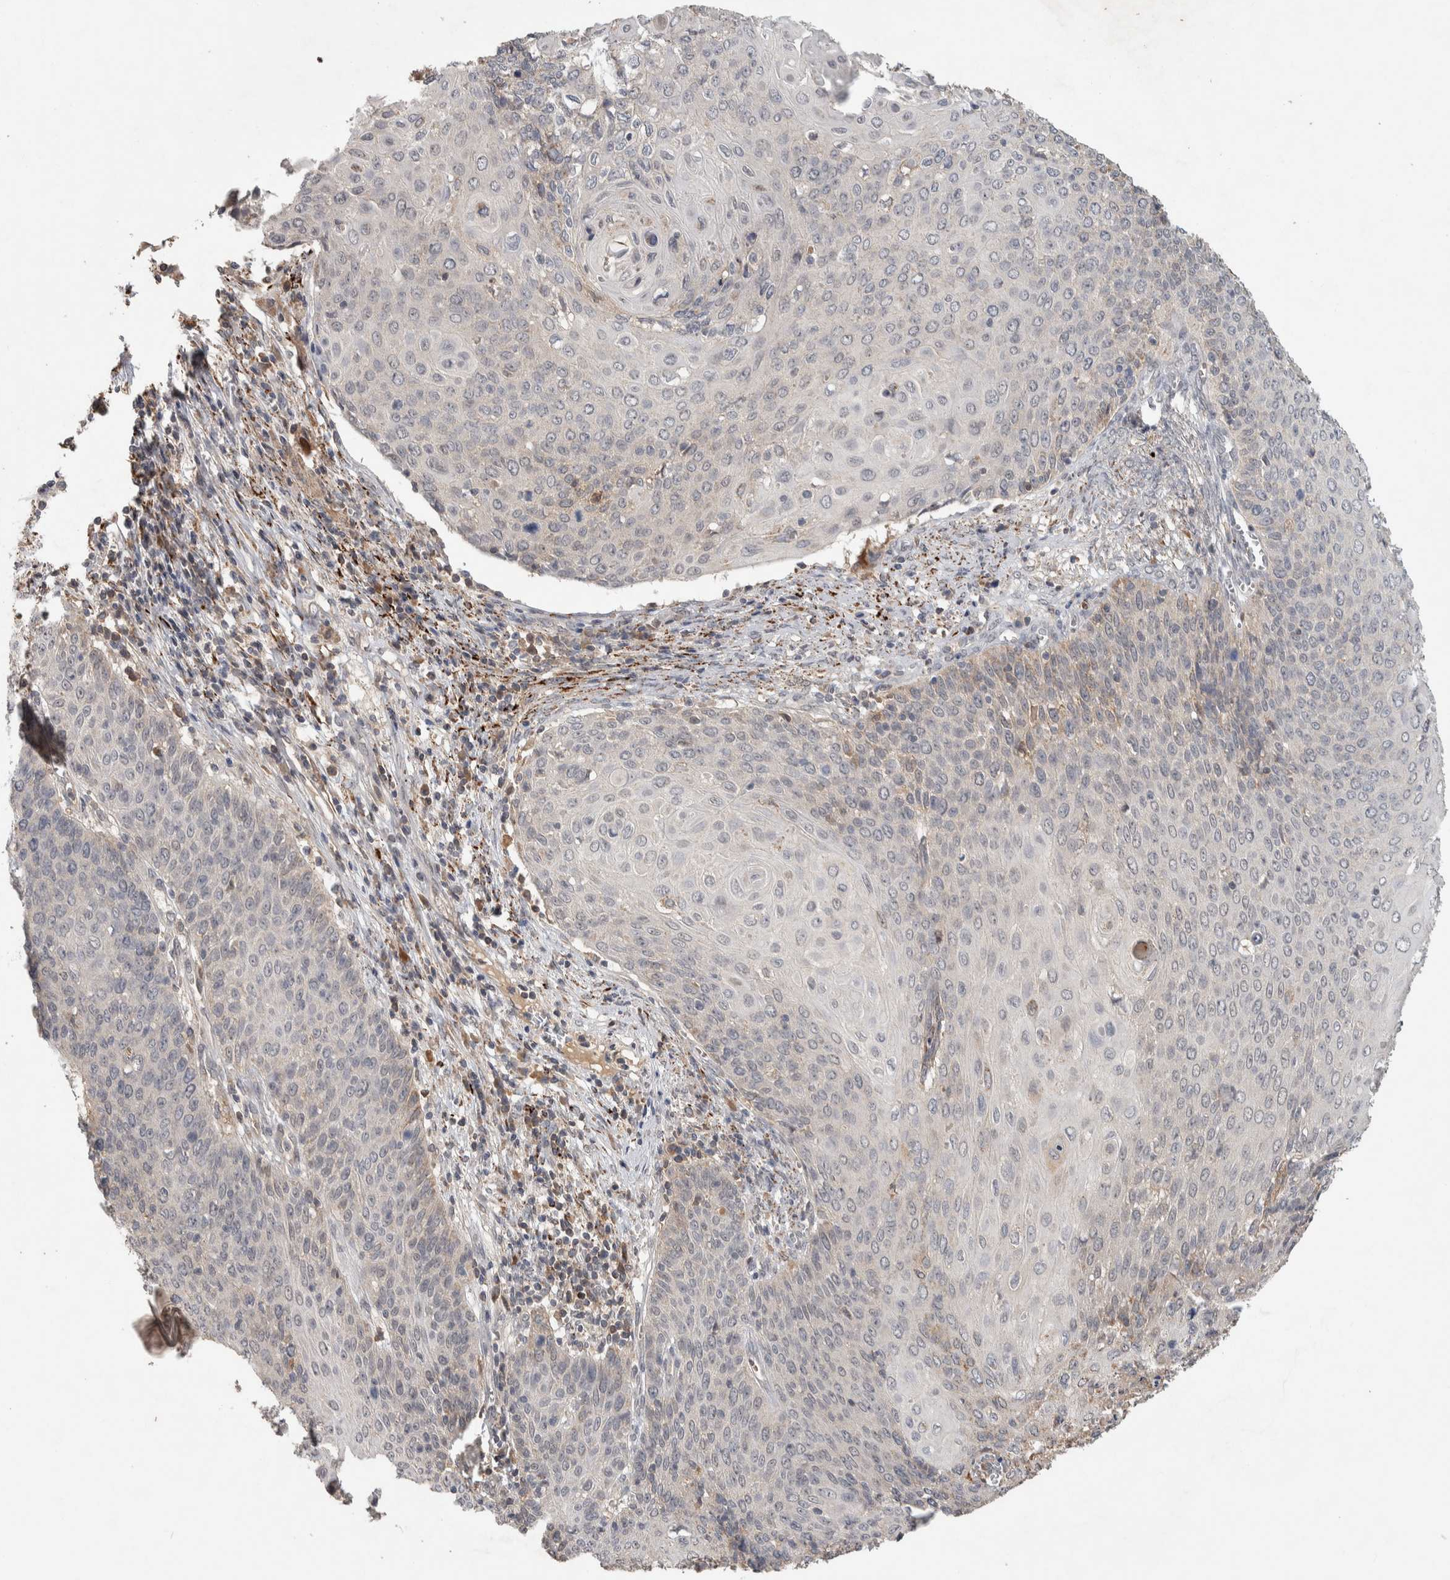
{"staining": {"intensity": "weak", "quantity": "<25%", "location": "cytoplasmic/membranous"}, "tissue": "cervical cancer", "cell_type": "Tumor cells", "image_type": "cancer", "snomed": [{"axis": "morphology", "description": "Squamous cell carcinoma, NOS"}, {"axis": "topography", "description": "Cervix"}], "caption": "Tumor cells are negative for protein expression in human cervical cancer. Brightfield microscopy of immunohistochemistry (IHC) stained with DAB (3,3'-diaminobenzidine) (brown) and hematoxylin (blue), captured at high magnification.", "gene": "CHRM3", "patient": {"sex": "female", "age": 39}}